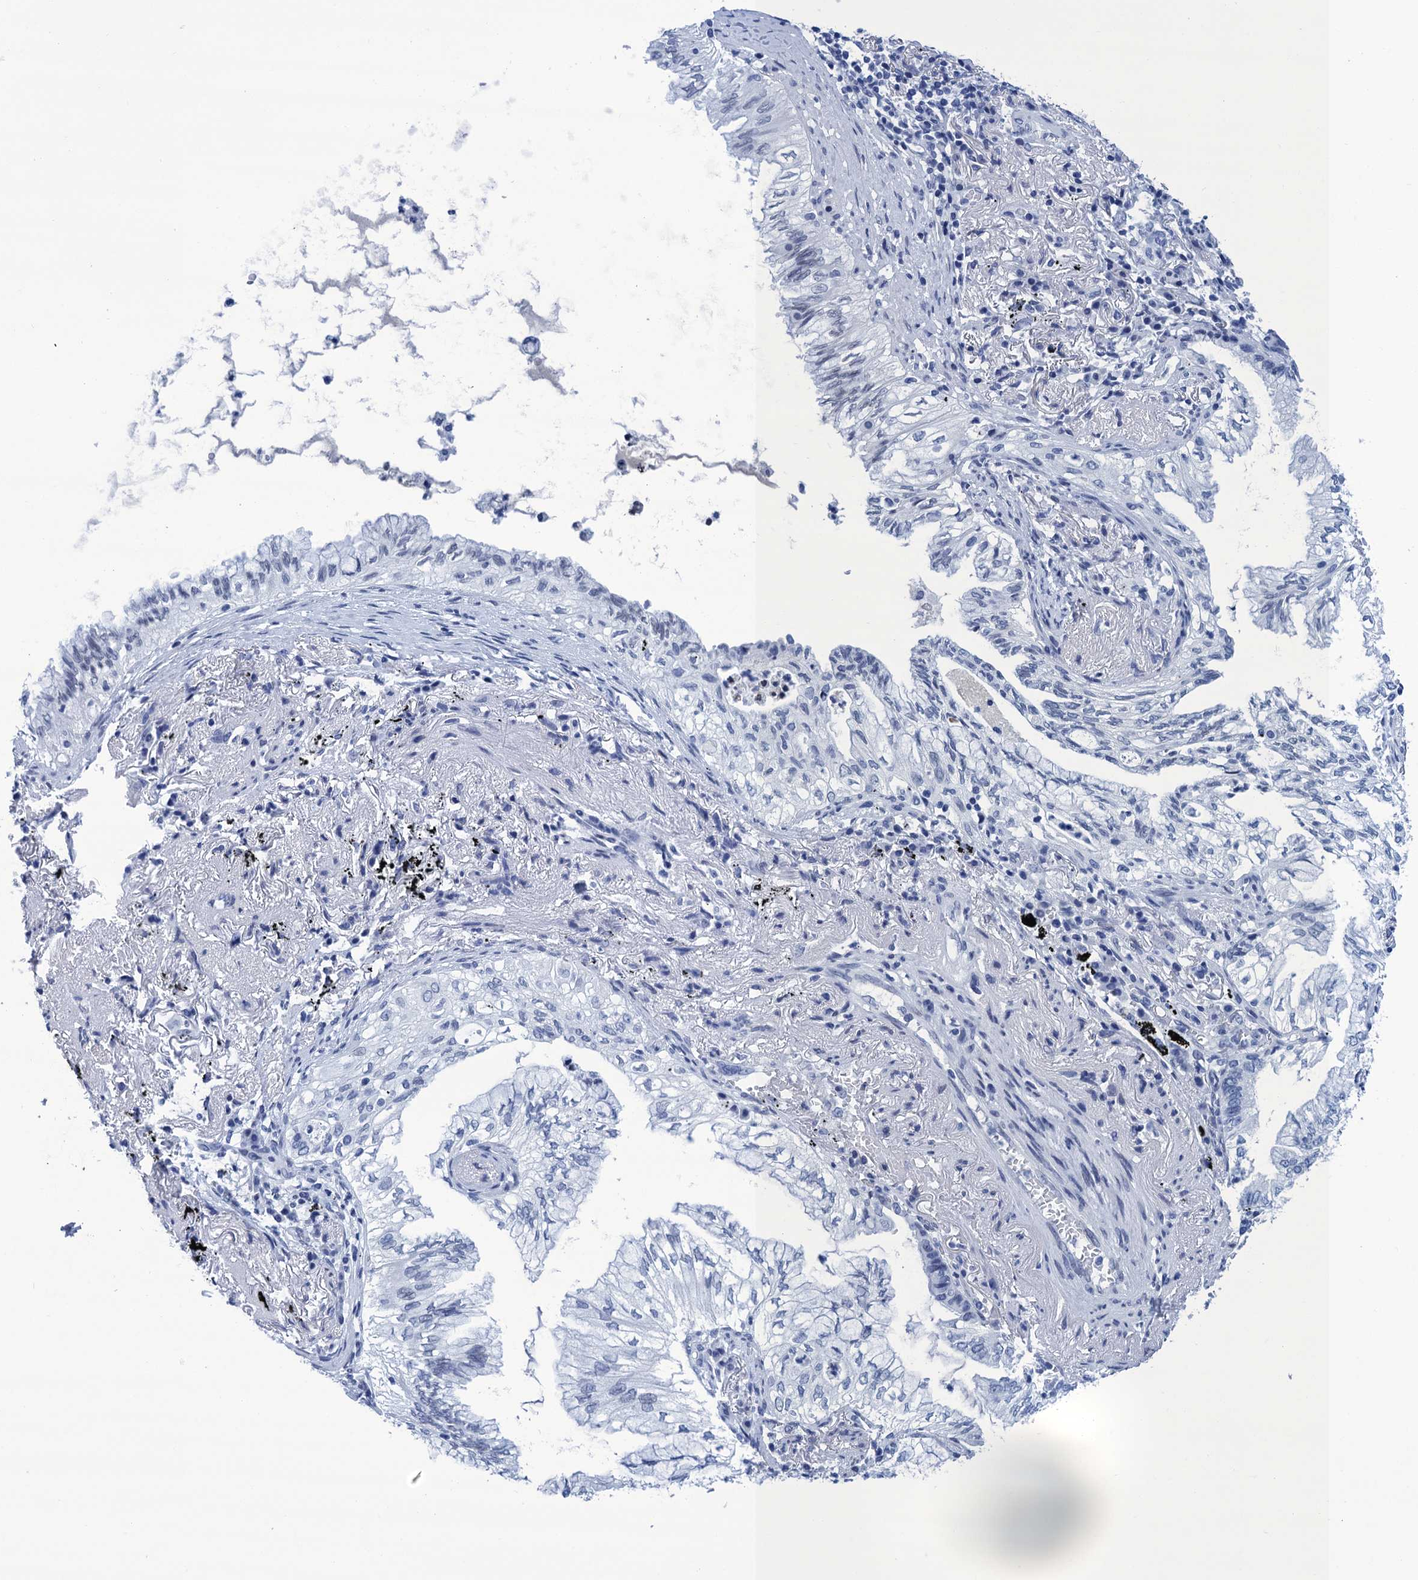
{"staining": {"intensity": "negative", "quantity": "none", "location": "none"}, "tissue": "lung cancer", "cell_type": "Tumor cells", "image_type": "cancer", "snomed": [{"axis": "morphology", "description": "Adenocarcinoma, NOS"}, {"axis": "topography", "description": "Lung"}], "caption": "An IHC histopathology image of adenocarcinoma (lung) is shown. There is no staining in tumor cells of adenocarcinoma (lung).", "gene": "METTL25", "patient": {"sex": "female", "age": 70}}